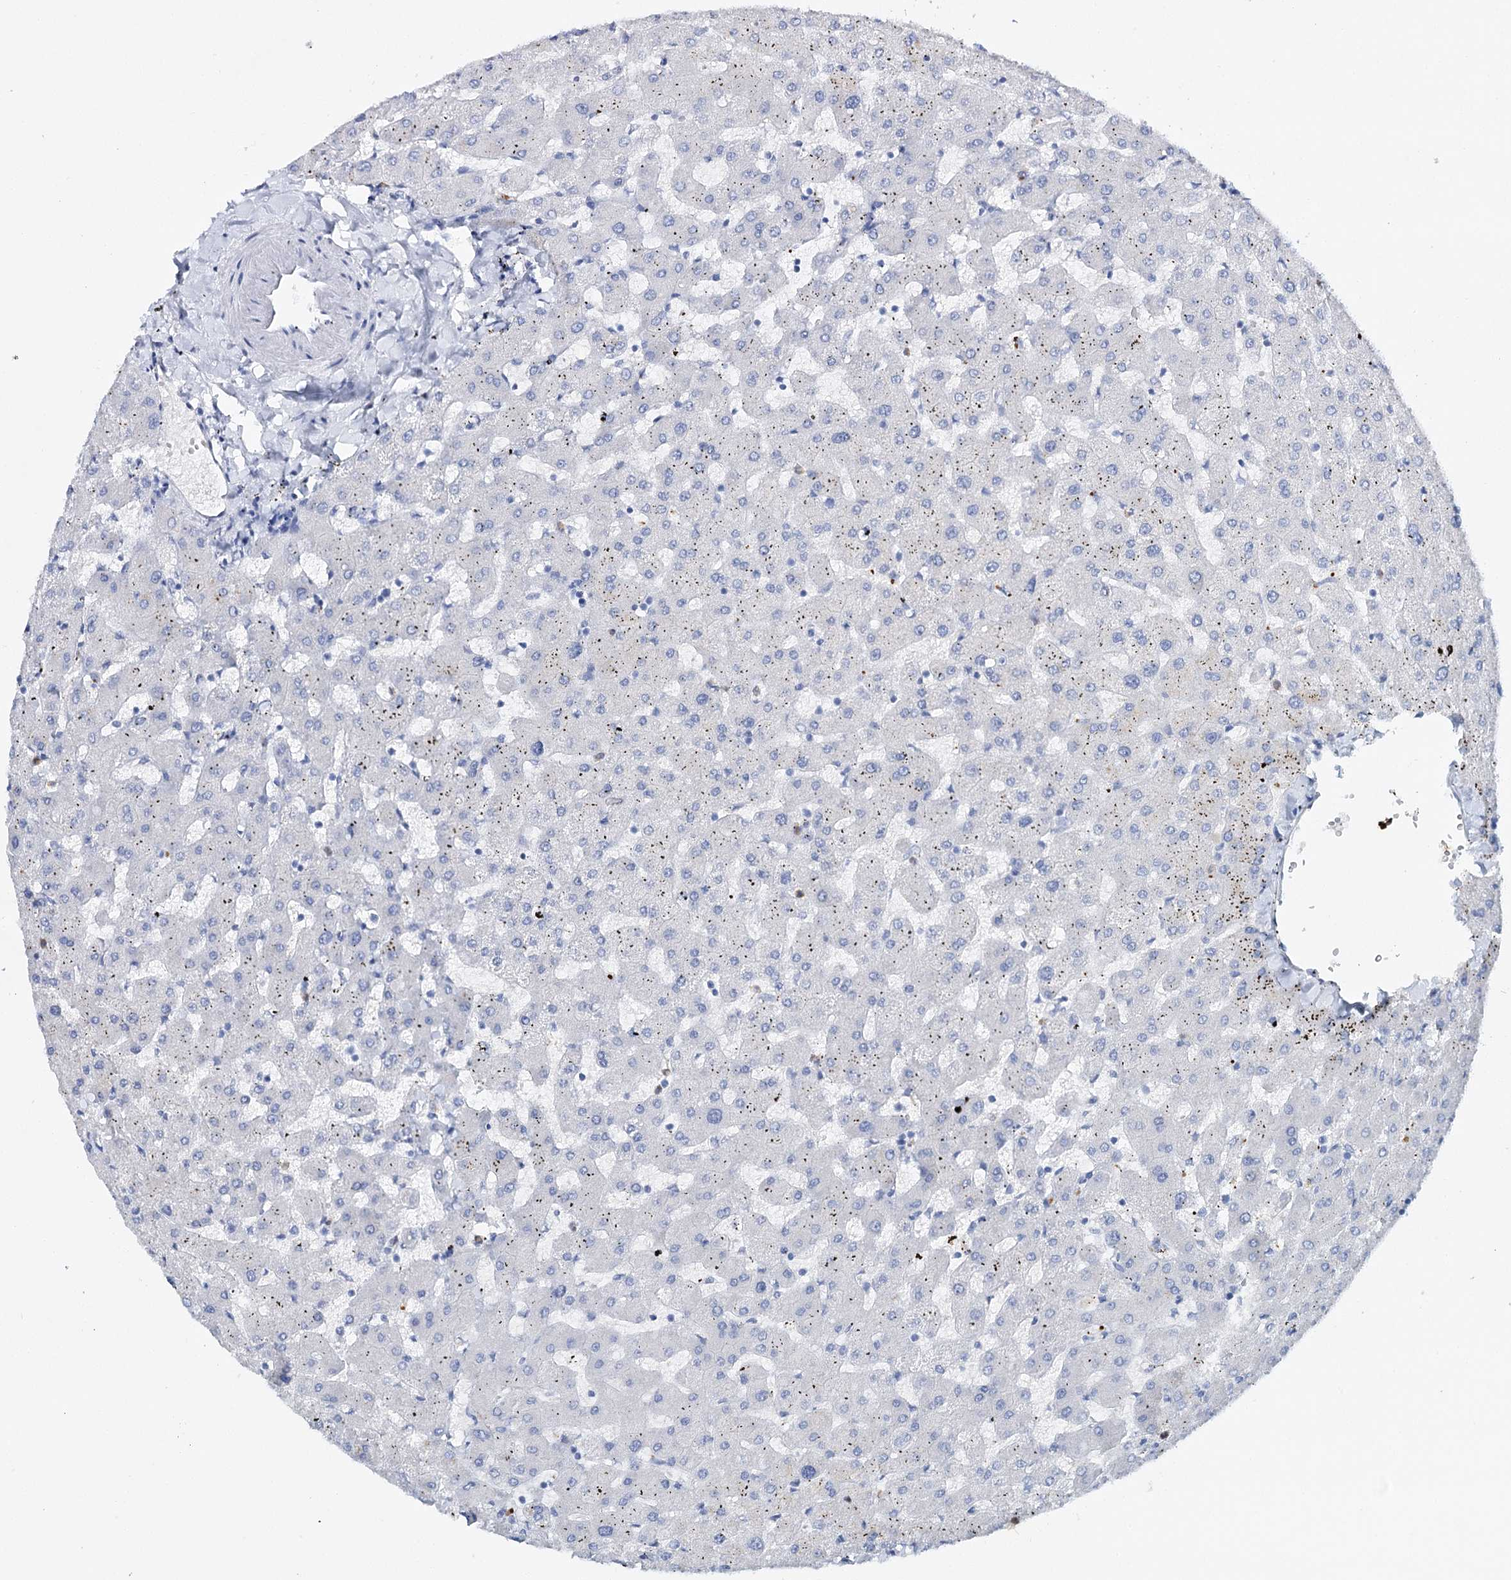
{"staining": {"intensity": "negative", "quantity": "none", "location": "none"}, "tissue": "liver", "cell_type": "Cholangiocytes", "image_type": "normal", "snomed": [{"axis": "morphology", "description": "Normal tissue, NOS"}, {"axis": "topography", "description": "Liver"}], "caption": "The IHC photomicrograph has no significant positivity in cholangiocytes of liver. (DAB immunohistochemistry, high magnification).", "gene": "CEACAM8", "patient": {"sex": "female", "age": 63}}